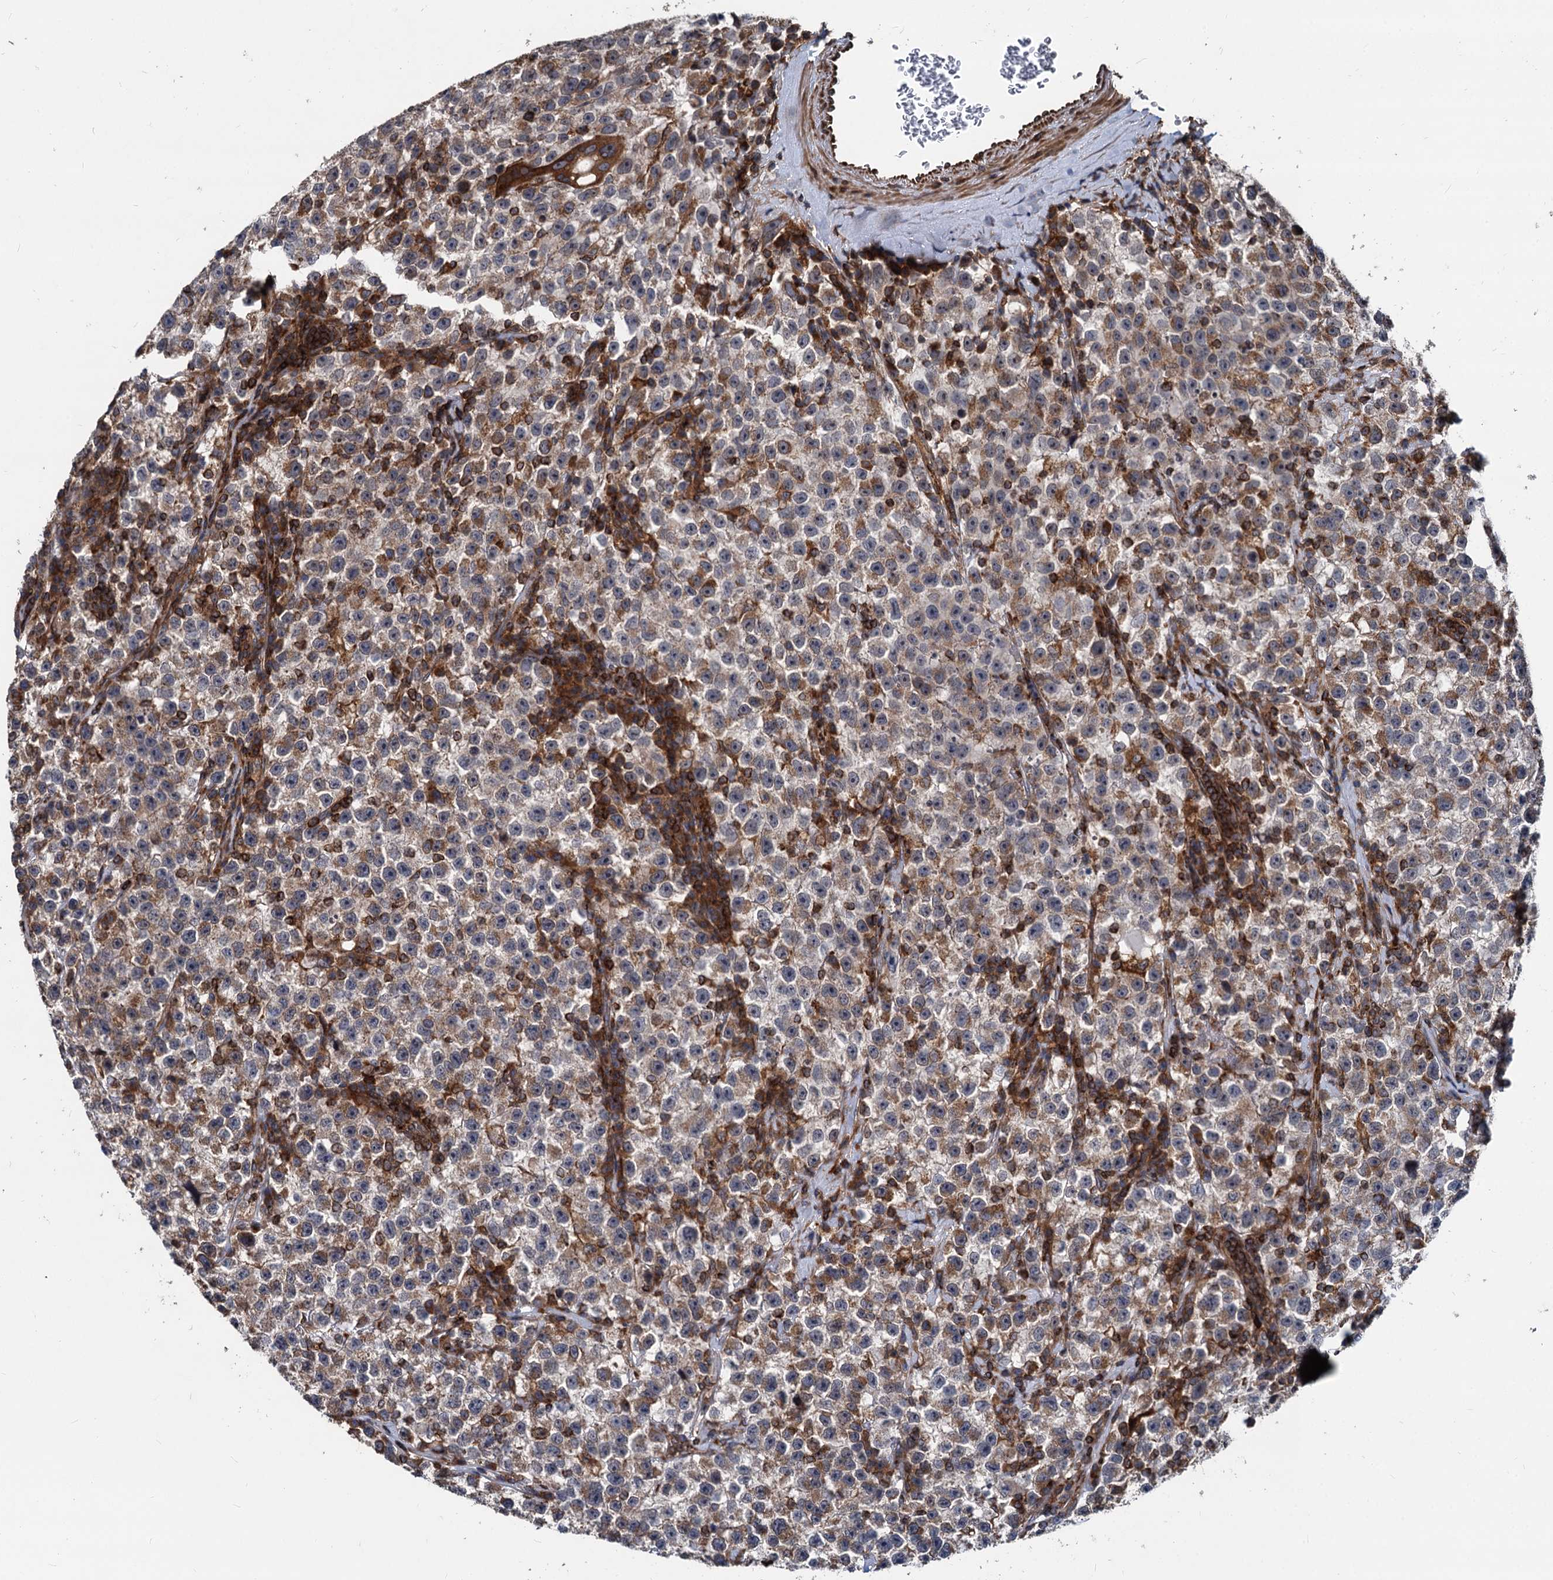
{"staining": {"intensity": "moderate", "quantity": "<25%", "location": "cytoplasmic/membranous"}, "tissue": "testis cancer", "cell_type": "Tumor cells", "image_type": "cancer", "snomed": [{"axis": "morphology", "description": "Seminoma, NOS"}, {"axis": "topography", "description": "Testis"}], "caption": "Immunohistochemistry histopathology image of neoplastic tissue: seminoma (testis) stained using IHC demonstrates low levels of moderate protein expression localized specifically in the cytoplasmic/membranous of tumor cells, appearing as a cytoplasmic/membranous brown color.", "gene": "STIM1", "patient": {"sex": "male", "age": 22}}